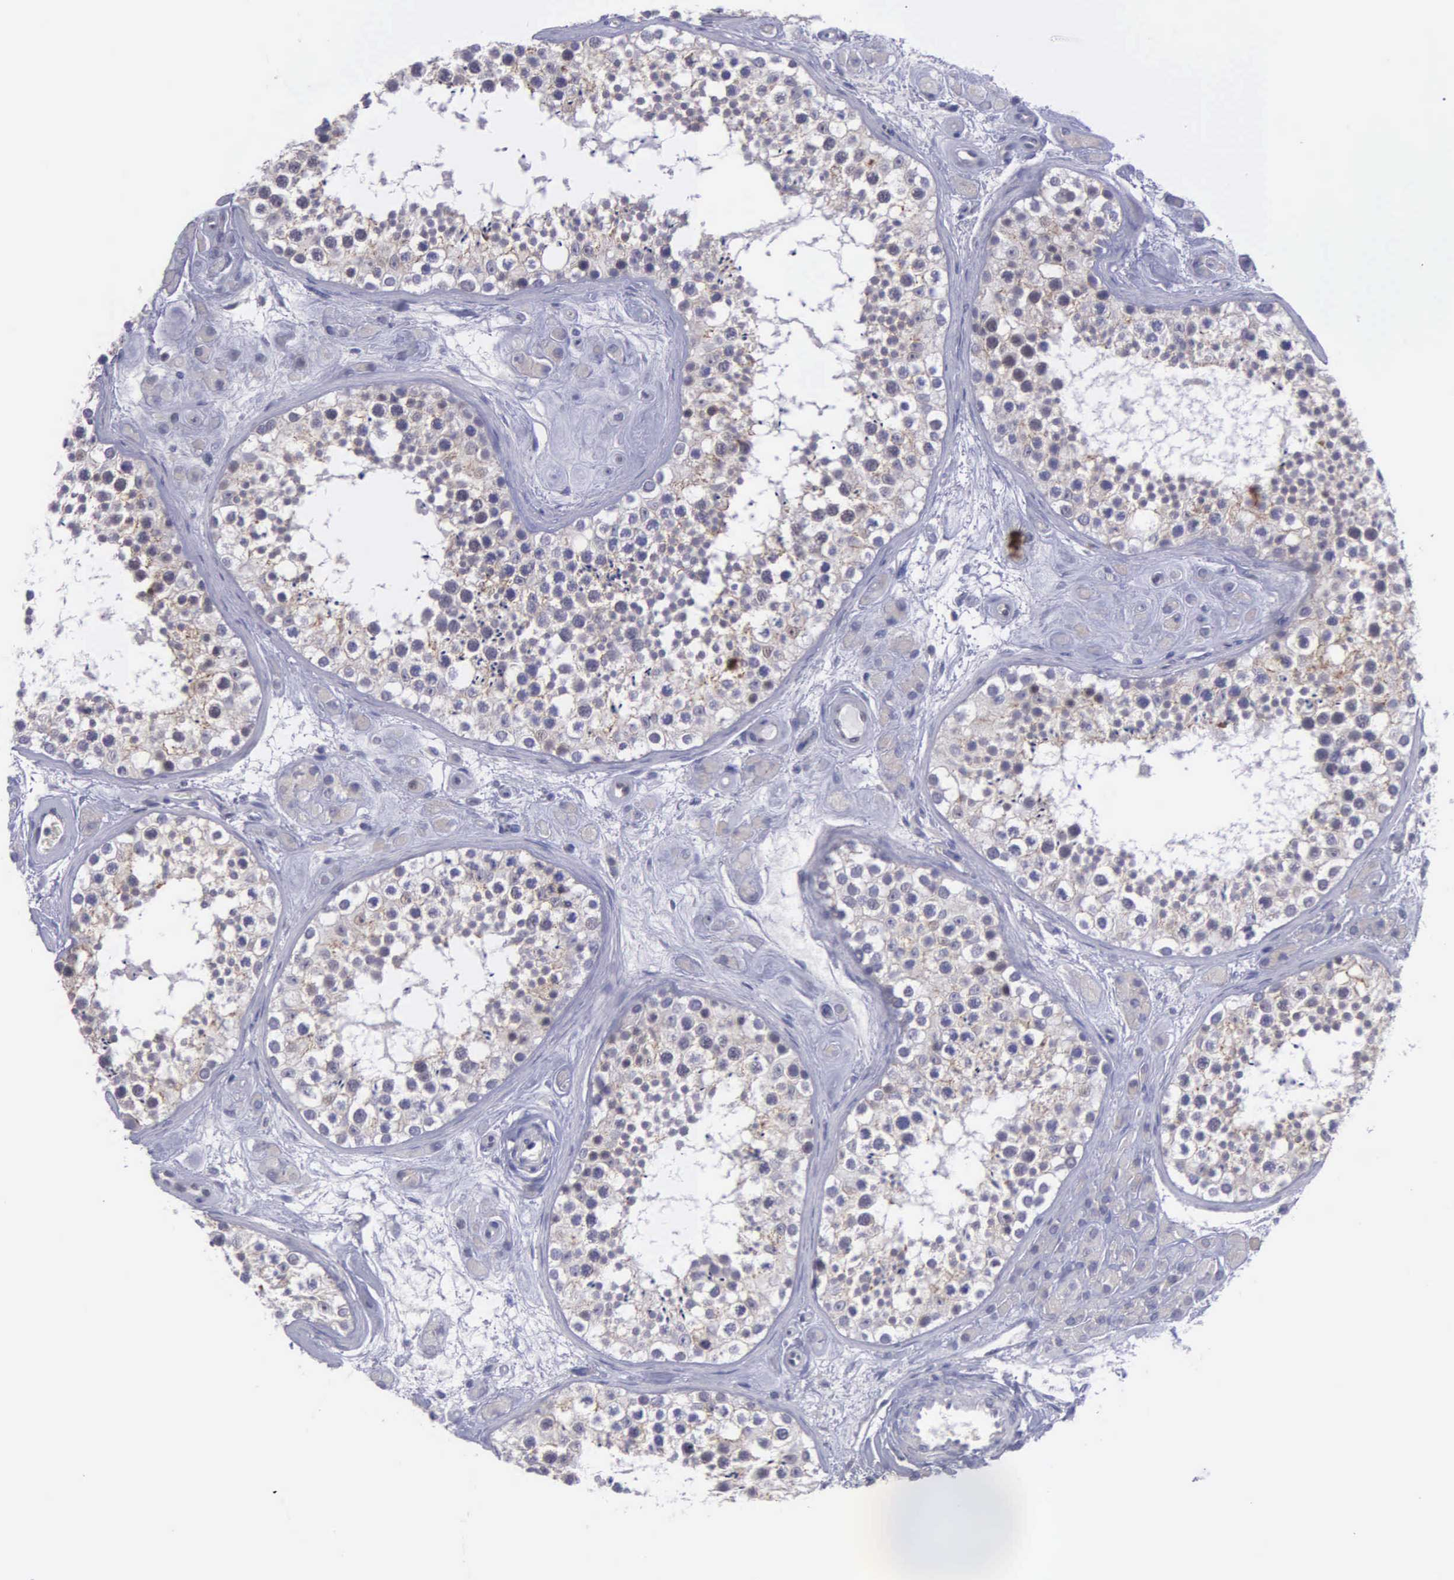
{"staining": {"intensity": "weak", "quantity": ">75%", "location": "cytoplasmic/membranous"}, "tissue": "testis", "cell_type": "Cells in seminiferous ducts", "image_type": "normal", "snomed": [{"axis": "morphology", "description": "Normal tissue, NOS"}, {"axis": "topography", "description": "Testis"}], "caption": "High-magnification brightfield microscopy of unremarkable testis stained with DAB (brown) and counterstained with hematoxylin (blue). cells in seminiferous ducts exhibit weak cytoplasmic/membranous expression is seen in approximately>75% of cells. Immunohistochemistry stains the protein of interest in brown and the nuclei are stained blue.", "gene": "MICAL3", "patient": {"sex": "male", "age": 38}}